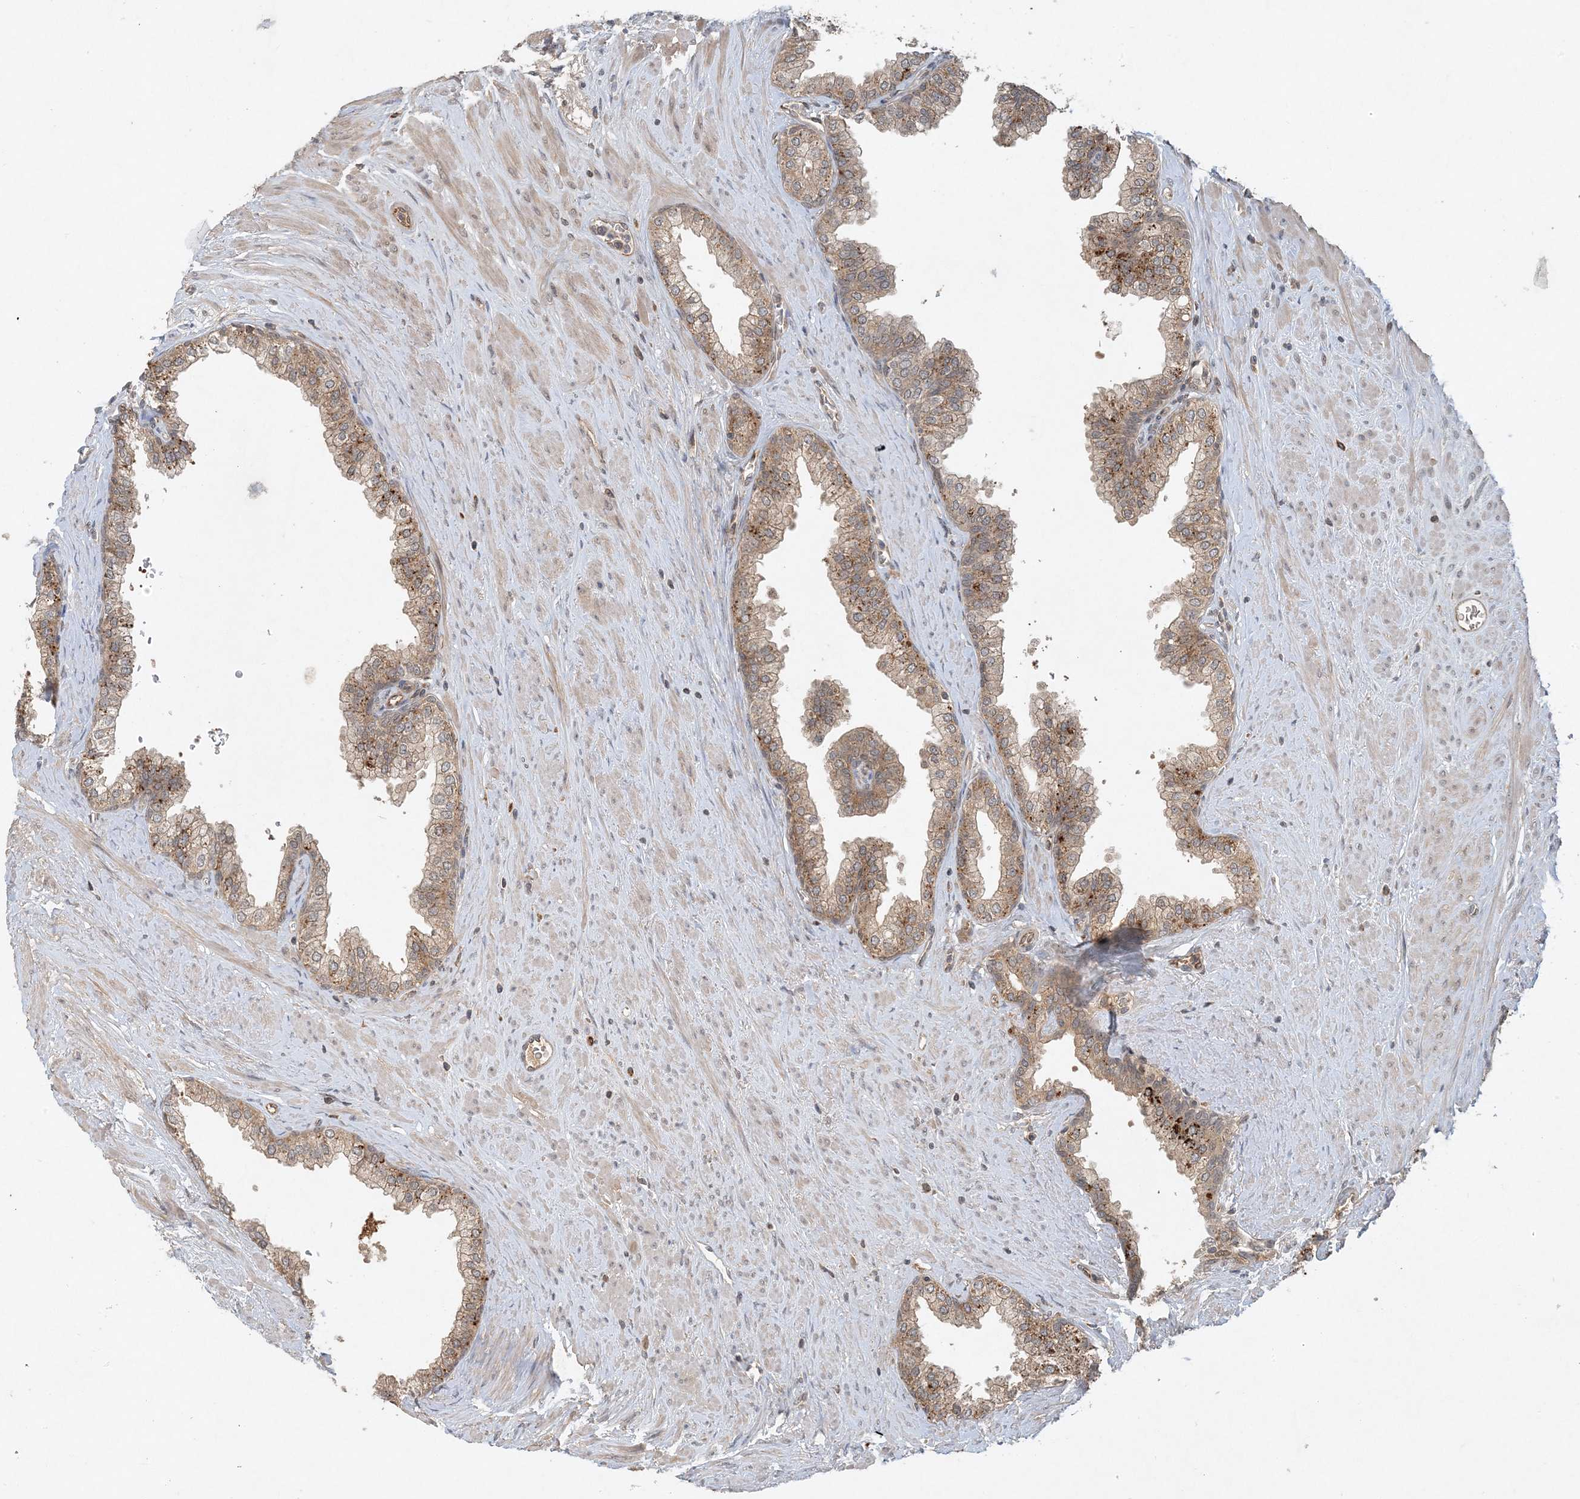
{"staining": {"intensity": "moderate", "quantity": ">75%", "location": "cytoplasmic/membranous"}, "tissue": "prostate", "cell_type": "Glandular cells", "image_type": "normal", "snomed": [{"axis": "morphology", "description": "Normal tissue, NOS"}, {"axis": "morphology", "description": "Urothelial carcinoma, Low grade"}, {"axis": "topography", "description": "Urinary bladder"}, {"axis": "topography", "description": "Prostate"}], "caption": "Glandular cells reveal moderate cytoplasmic/membranous staining in approximately >75% of cells in benign prostate.", "gene": "ZCCHC4", "patient": {"sex": "male", "age": 60}}